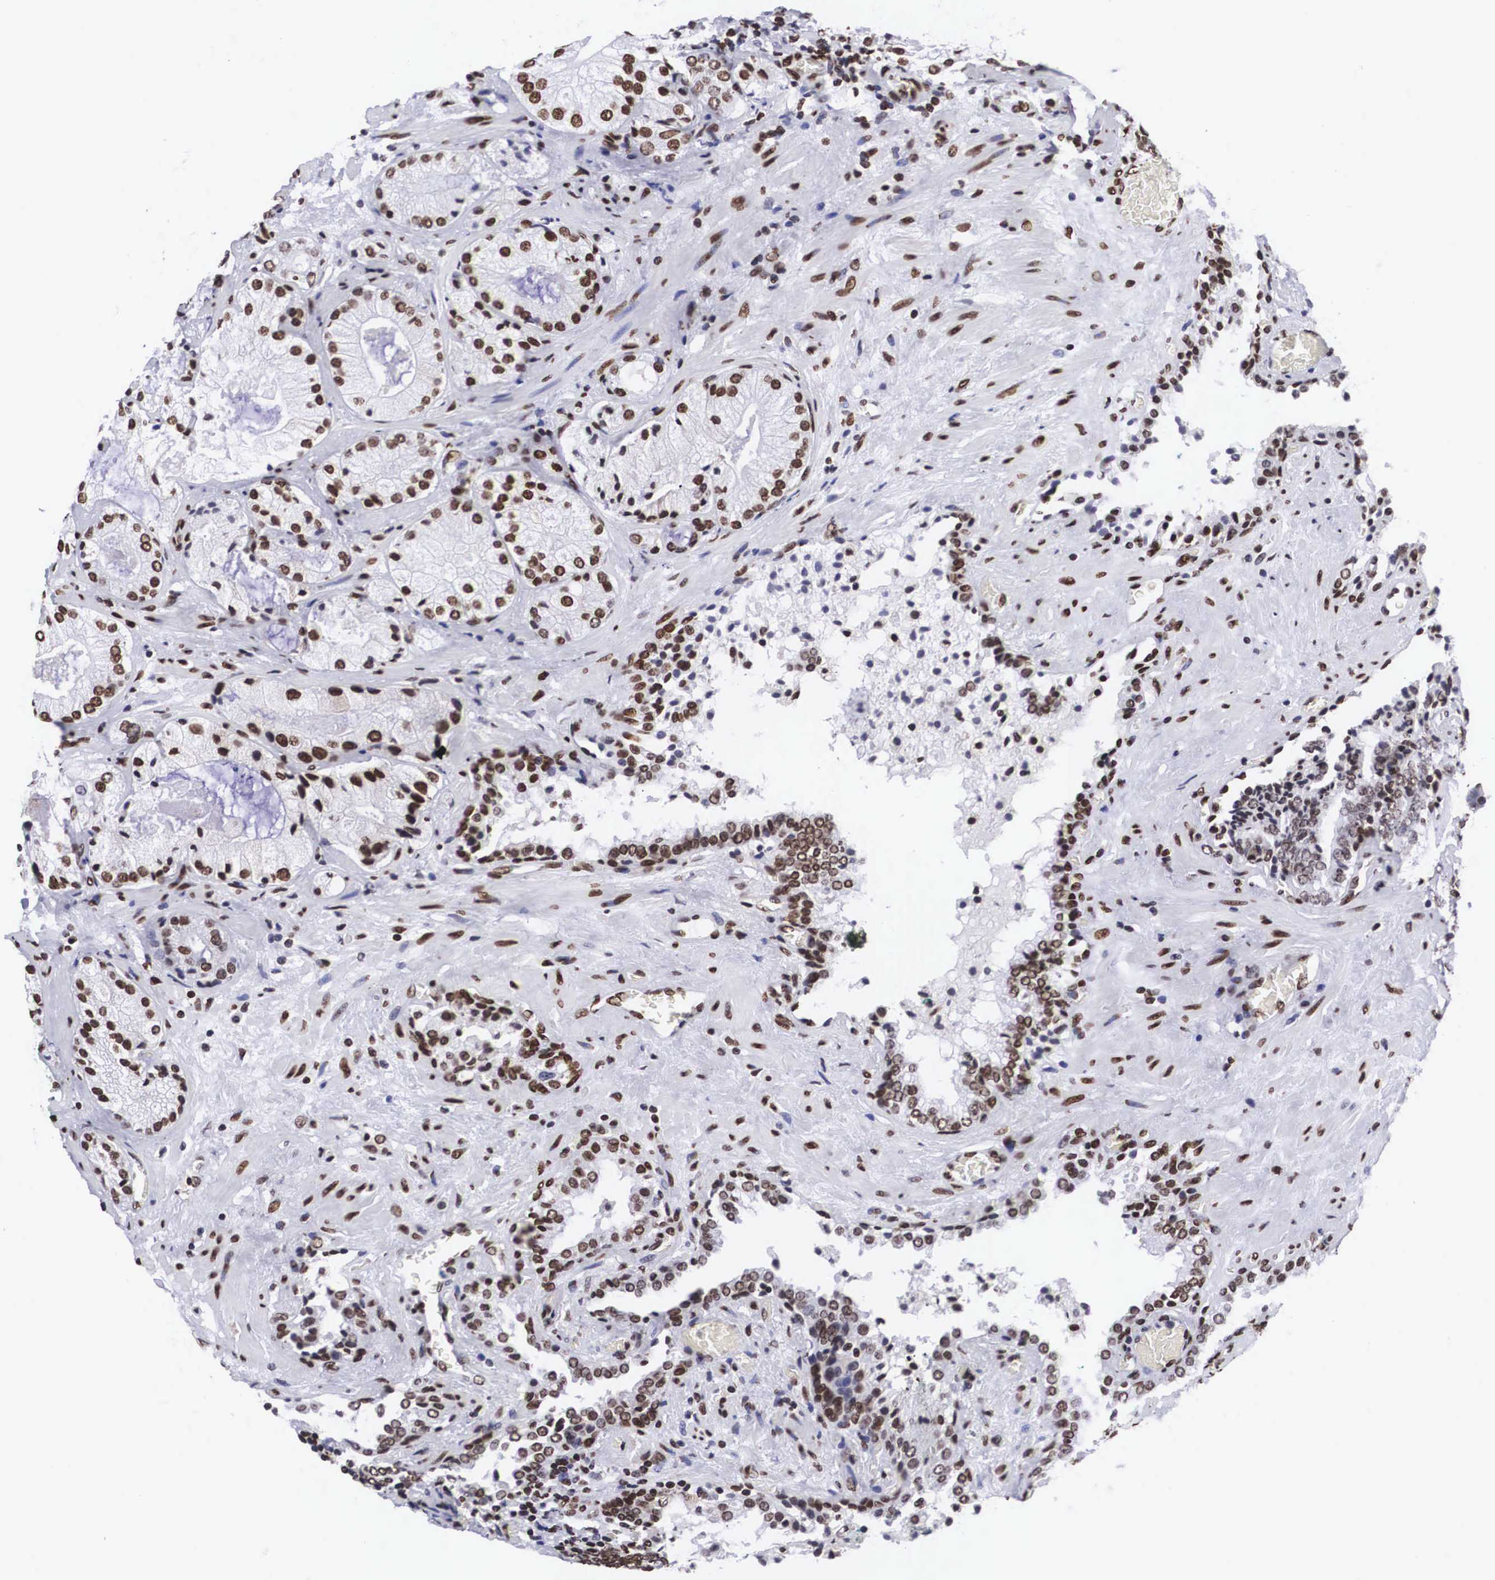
{"staining": {"intensity": "strong", "quantity": ">75%", "location": "nuclear"}, "tissue": "prostate cancer", "cell_type": "Tumor cells", "image_type": "cancer", "snomed": [{"axis": "morphology", "description": "Adenocarcinoma, Medium grade"}, {"axis": "topography", "description": "Prostate"}], "caption": "A histopathology image of human adenocarcinoma (medium-grade) (prostate) stained for a protein displays strong nuclear brown staining in tumor cells.", "gene": "MECP2", "patient": {"sex": "male", "age": 70}}